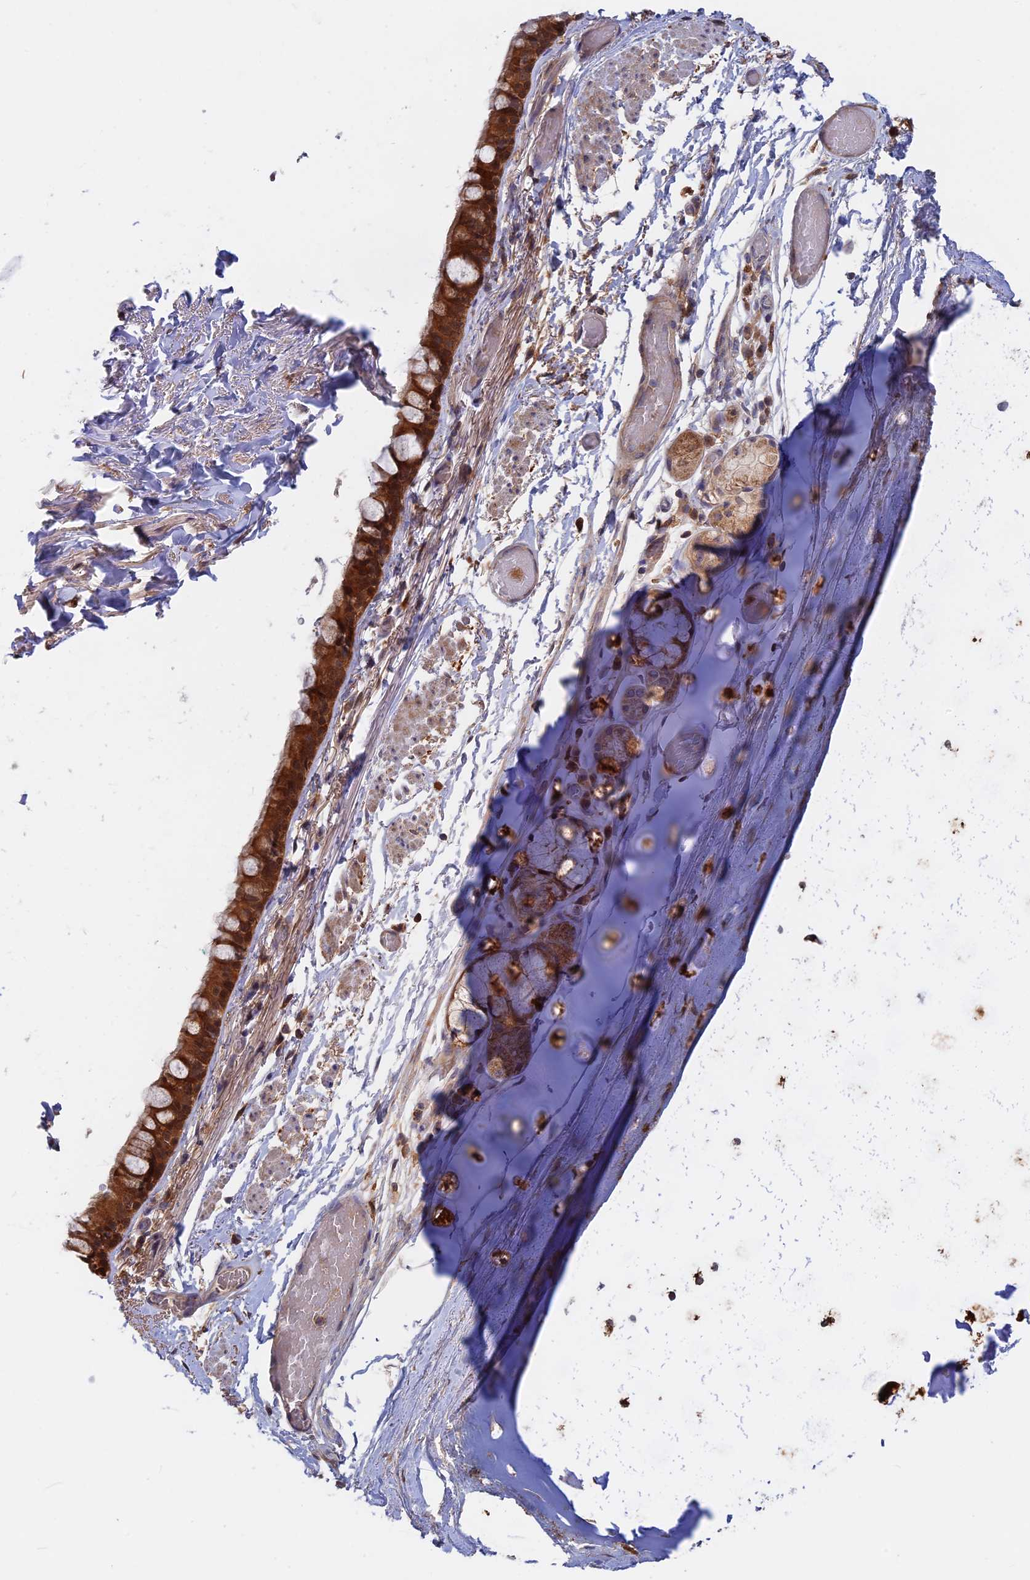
{"staining": {"intensity": "strong", "quantity": ">75%", "location": "cytoplasmic/membranous"}, "tissue": "bronchus", "cell_type": "Respiratory epithelial cells", "image_type": "normal", "snomed": [{"axis": "morphology", "description": "Normal tissue, NOS"}, {"axis": "topography", "description": "Cartilage tissue"}], "caption": "Immunohistochemical staining of unremarkable bronchus demonstrates strong cytoplasmic/membranous protein positivity in about >75% of respiratory epithelial cells.", "gene": "BLVRA", "patient": {"sex": "male", "age": 63}}